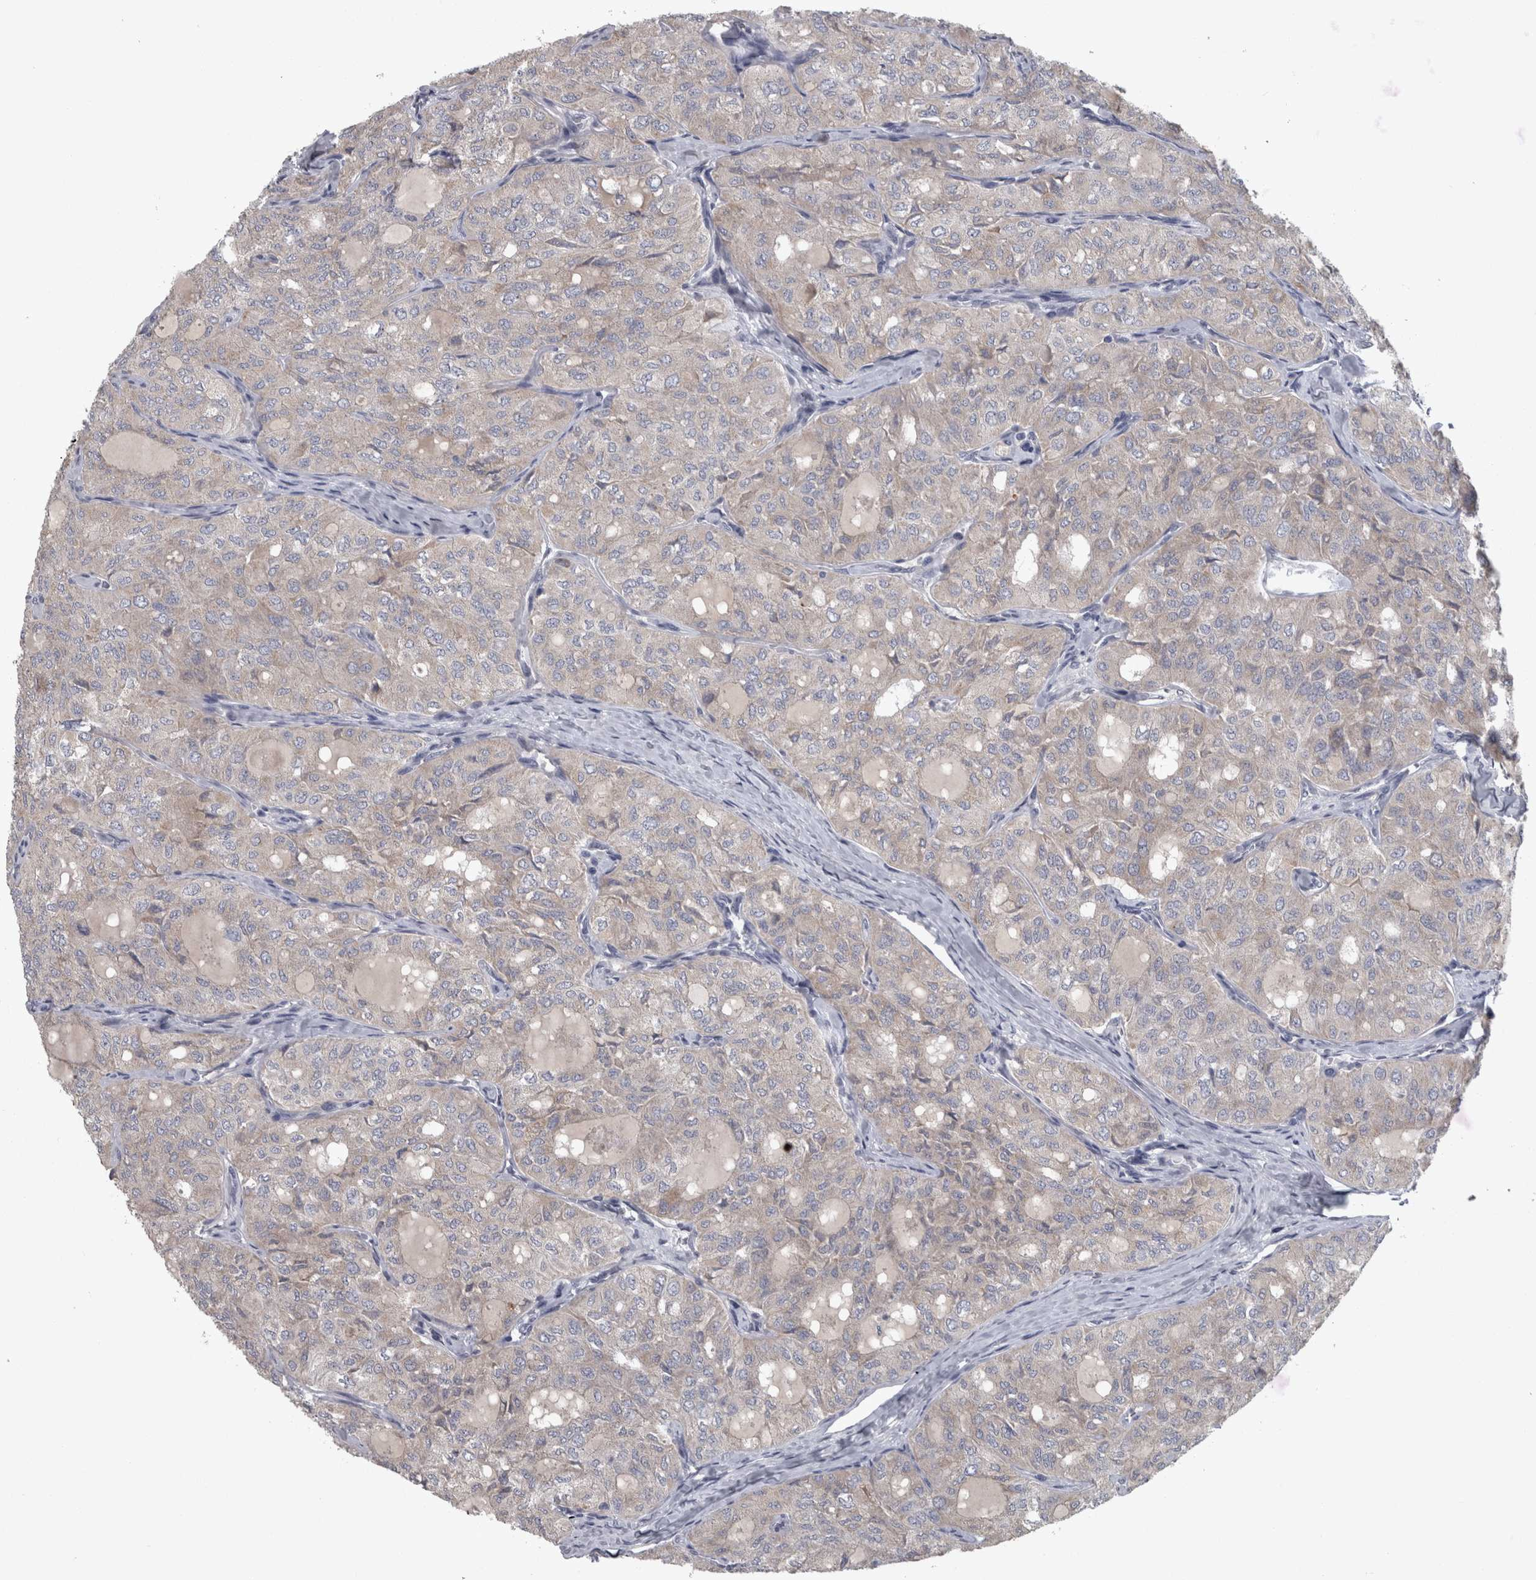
{"staining": {"intensity": "negative", "quantity": "none", "location": "none"}, "tissue": "thyroid cancer", "cell_type": "Tumor cells", "image_type": "cancer", "snomed": [{"axis": "morphology", "description": "Follicular adenoma carcinoma, NOS"}, {"axis": "topography", "description": "Thyroid gland"}], "caption": "Thyroid follicular adenoma carcinoma was stained to show a protein in brown. There is no significant positivity in tumor cells.", "gene": "DBT", "patient": {"sex": "male", "age": 75}}